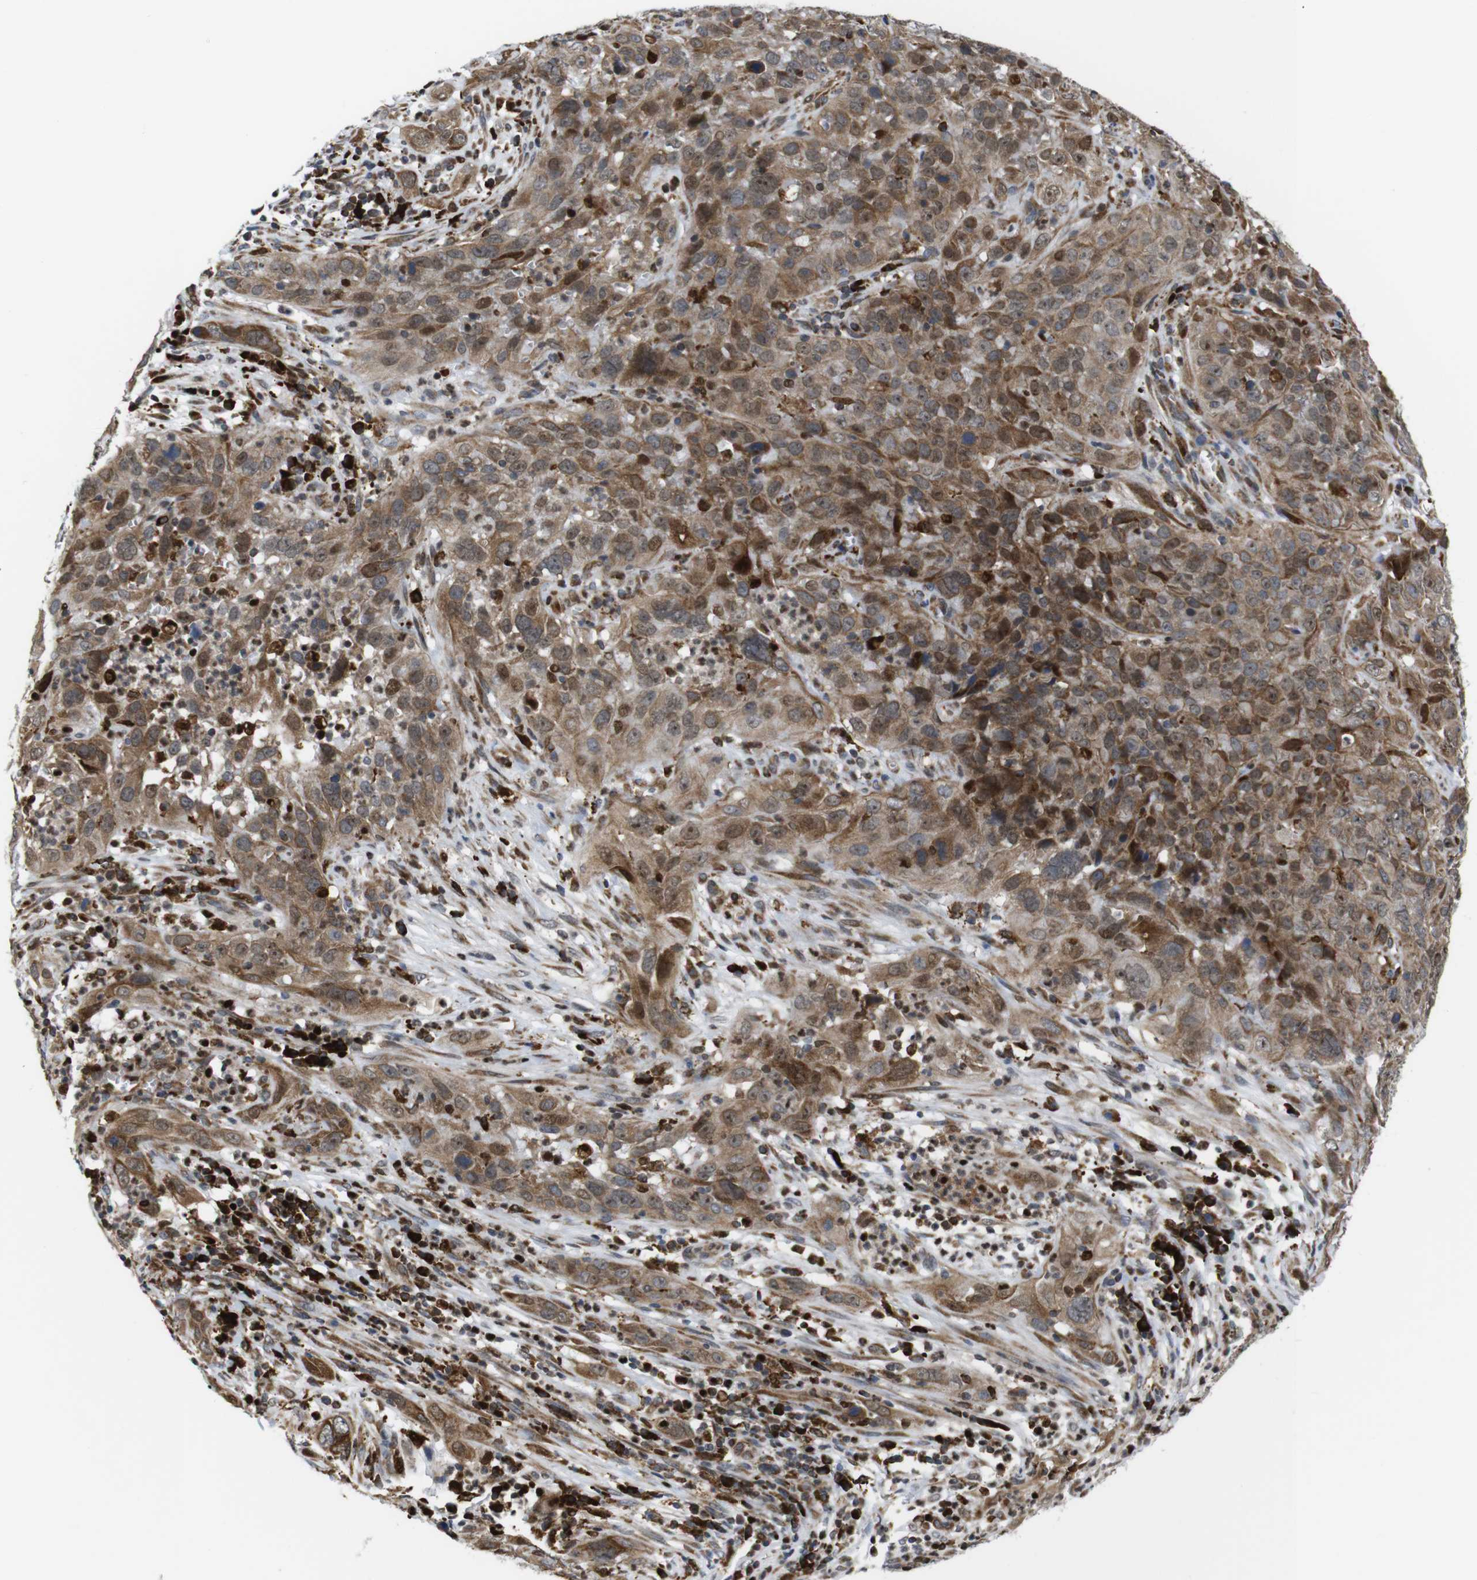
{"staining": {"intensity": "moderate", "quantity": ">75%", "location": "cytoplasmic/membranous"}, "tissue": "cervical cancer", "cell_type": "Tumor cells", "image_type": "cancer", "snomed": [{"axis": "morphology", "description": "Squamous cell carcinoma, NOS"}, {"axis": "topography", "description": "Cervix"}], "caption": "Cervical squamous cell carcinoma stained for a protein exhibits moderate cytoplasmic/membranous positivity in tumor cells.", "gene": "PTPN1", "patient": {"sex": "female", "age": 32}}